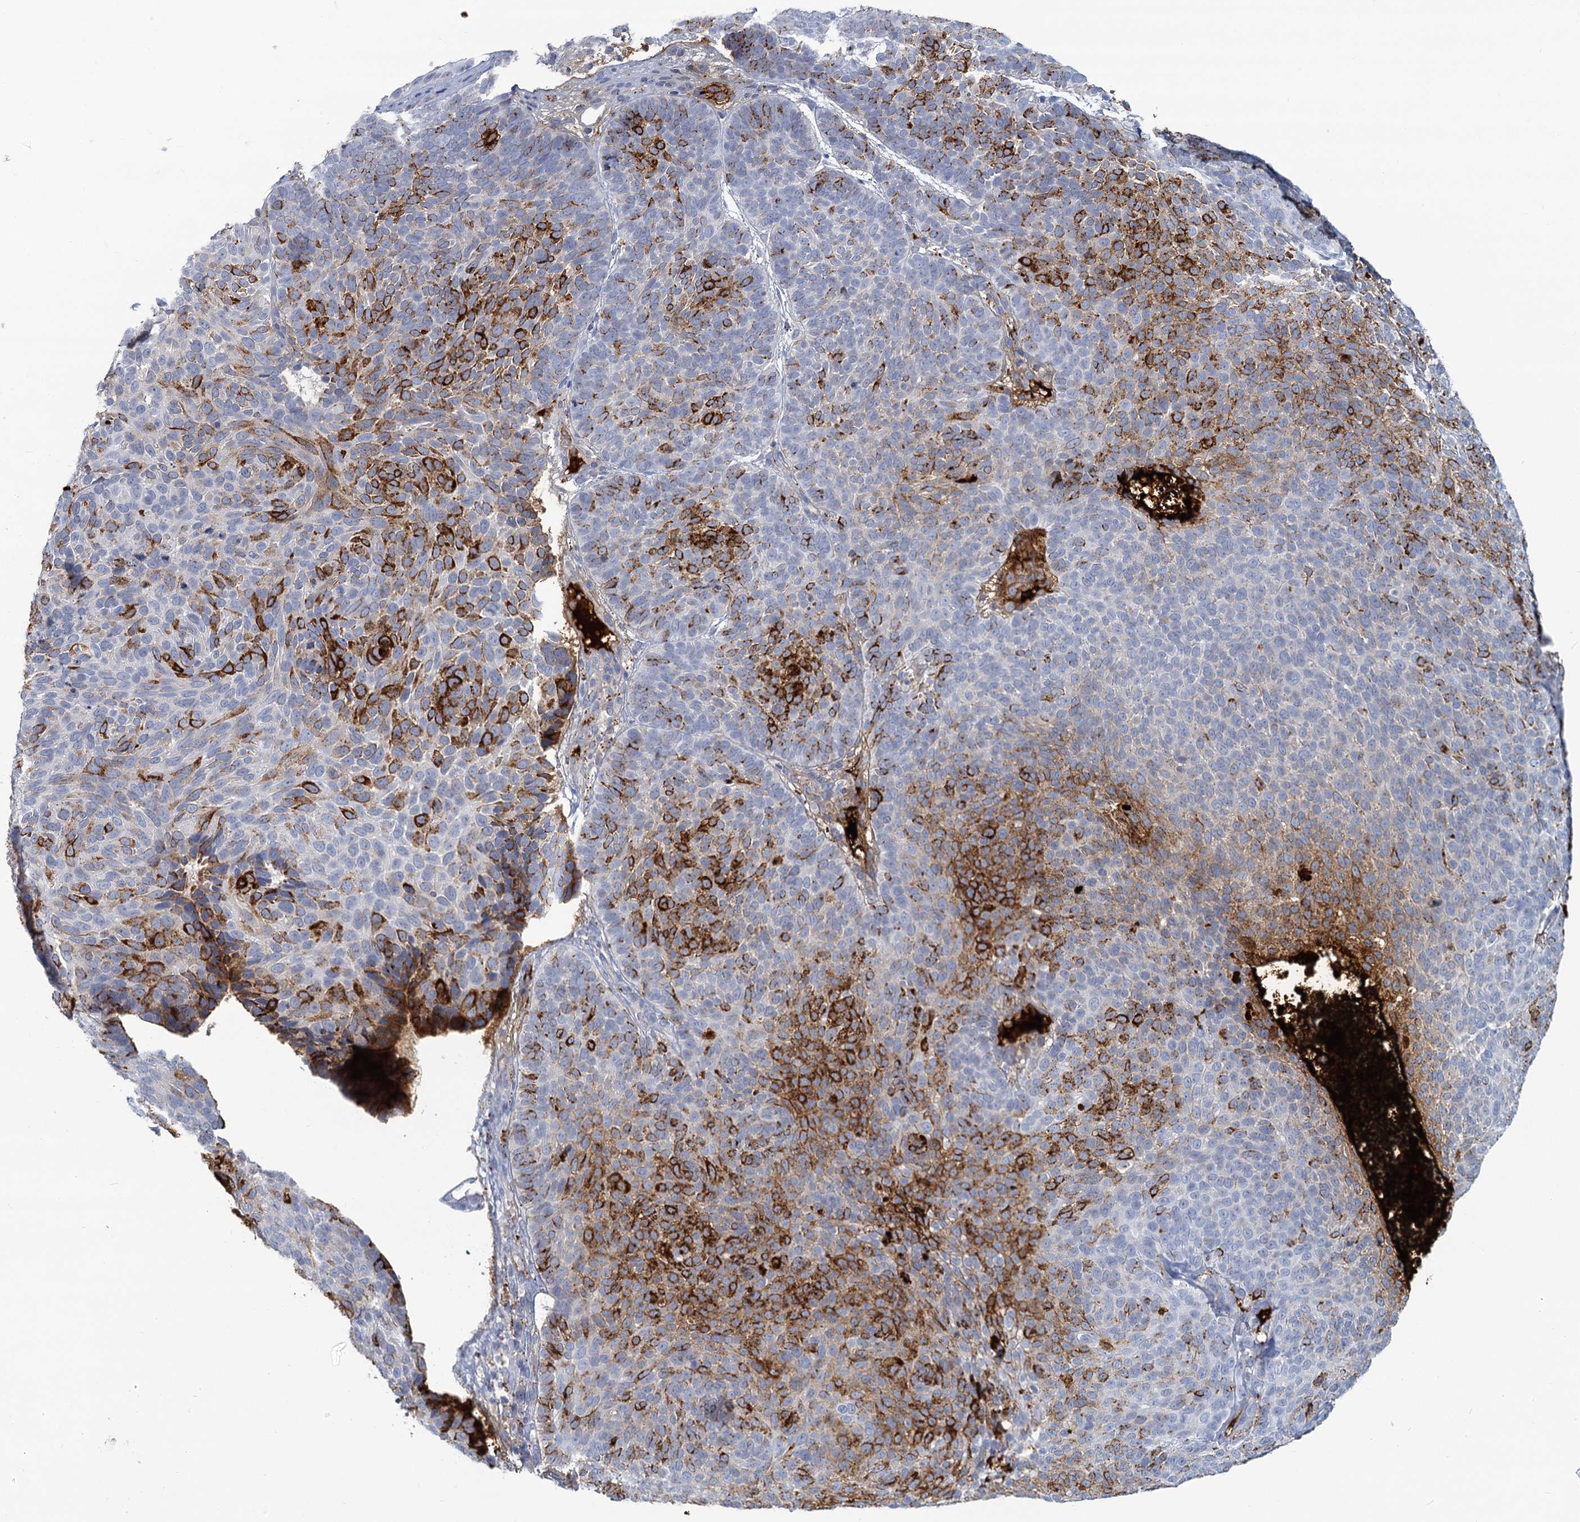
{"staining": {"intensity": "strong", "quantity": "25%-75%", "location": "cytoplasmic/membranous"}, "tissue": "skin cancer", "cell_type": "Tumor cells", "image_type": "cancer", "snomed": [{"axis": "morphology", "description": "Basal cell carcinoma"}, {"axis": "topography", "description": "Skin"}], "caption": "Immunohistochemistry of basal cell carcinoma (skin) displays high levels of strong cytoplasmic/membranous staining in approximately 25%-75% of tumor cells.", "gene": "CHGA", "patient": {"sex": "male", "age": 85}}